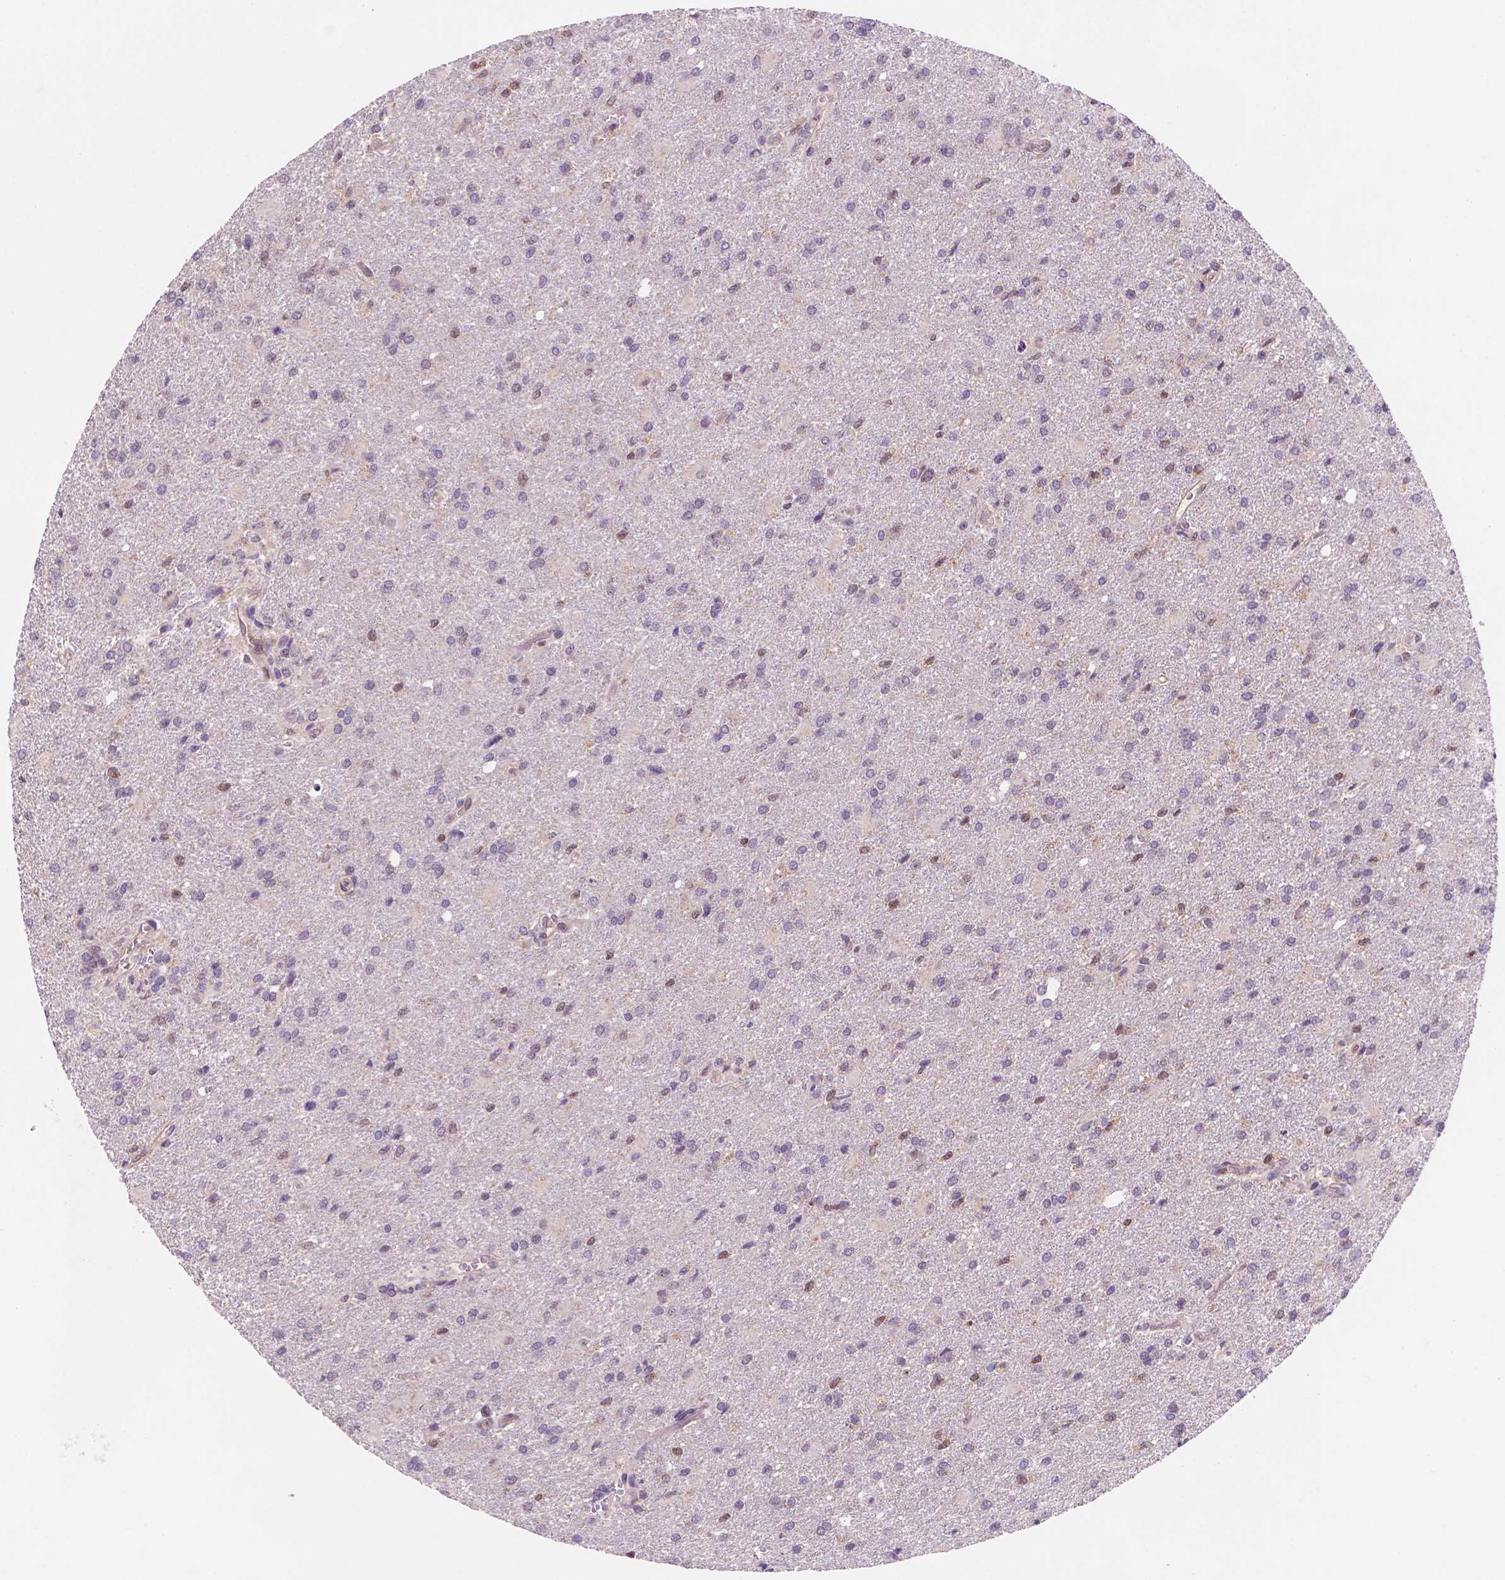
{"staining": {"intensity": "negative", "quantity": "none", "location": "none"}, "tissue": "glioma", "cell_type": "Tumor cells", "image_type": "cancer", "snomed": [{"axis": "morphology", "description": "Glioma, malignant, High grade"}, {"axis": "topography", "description": "Brain"}], "caption": "This is an immunohistochemistry histopathology image of glioma. There is no staining in tumor cells.", "gene": "UBE2L6", "patient": {"sex": "male", "age": 68}}